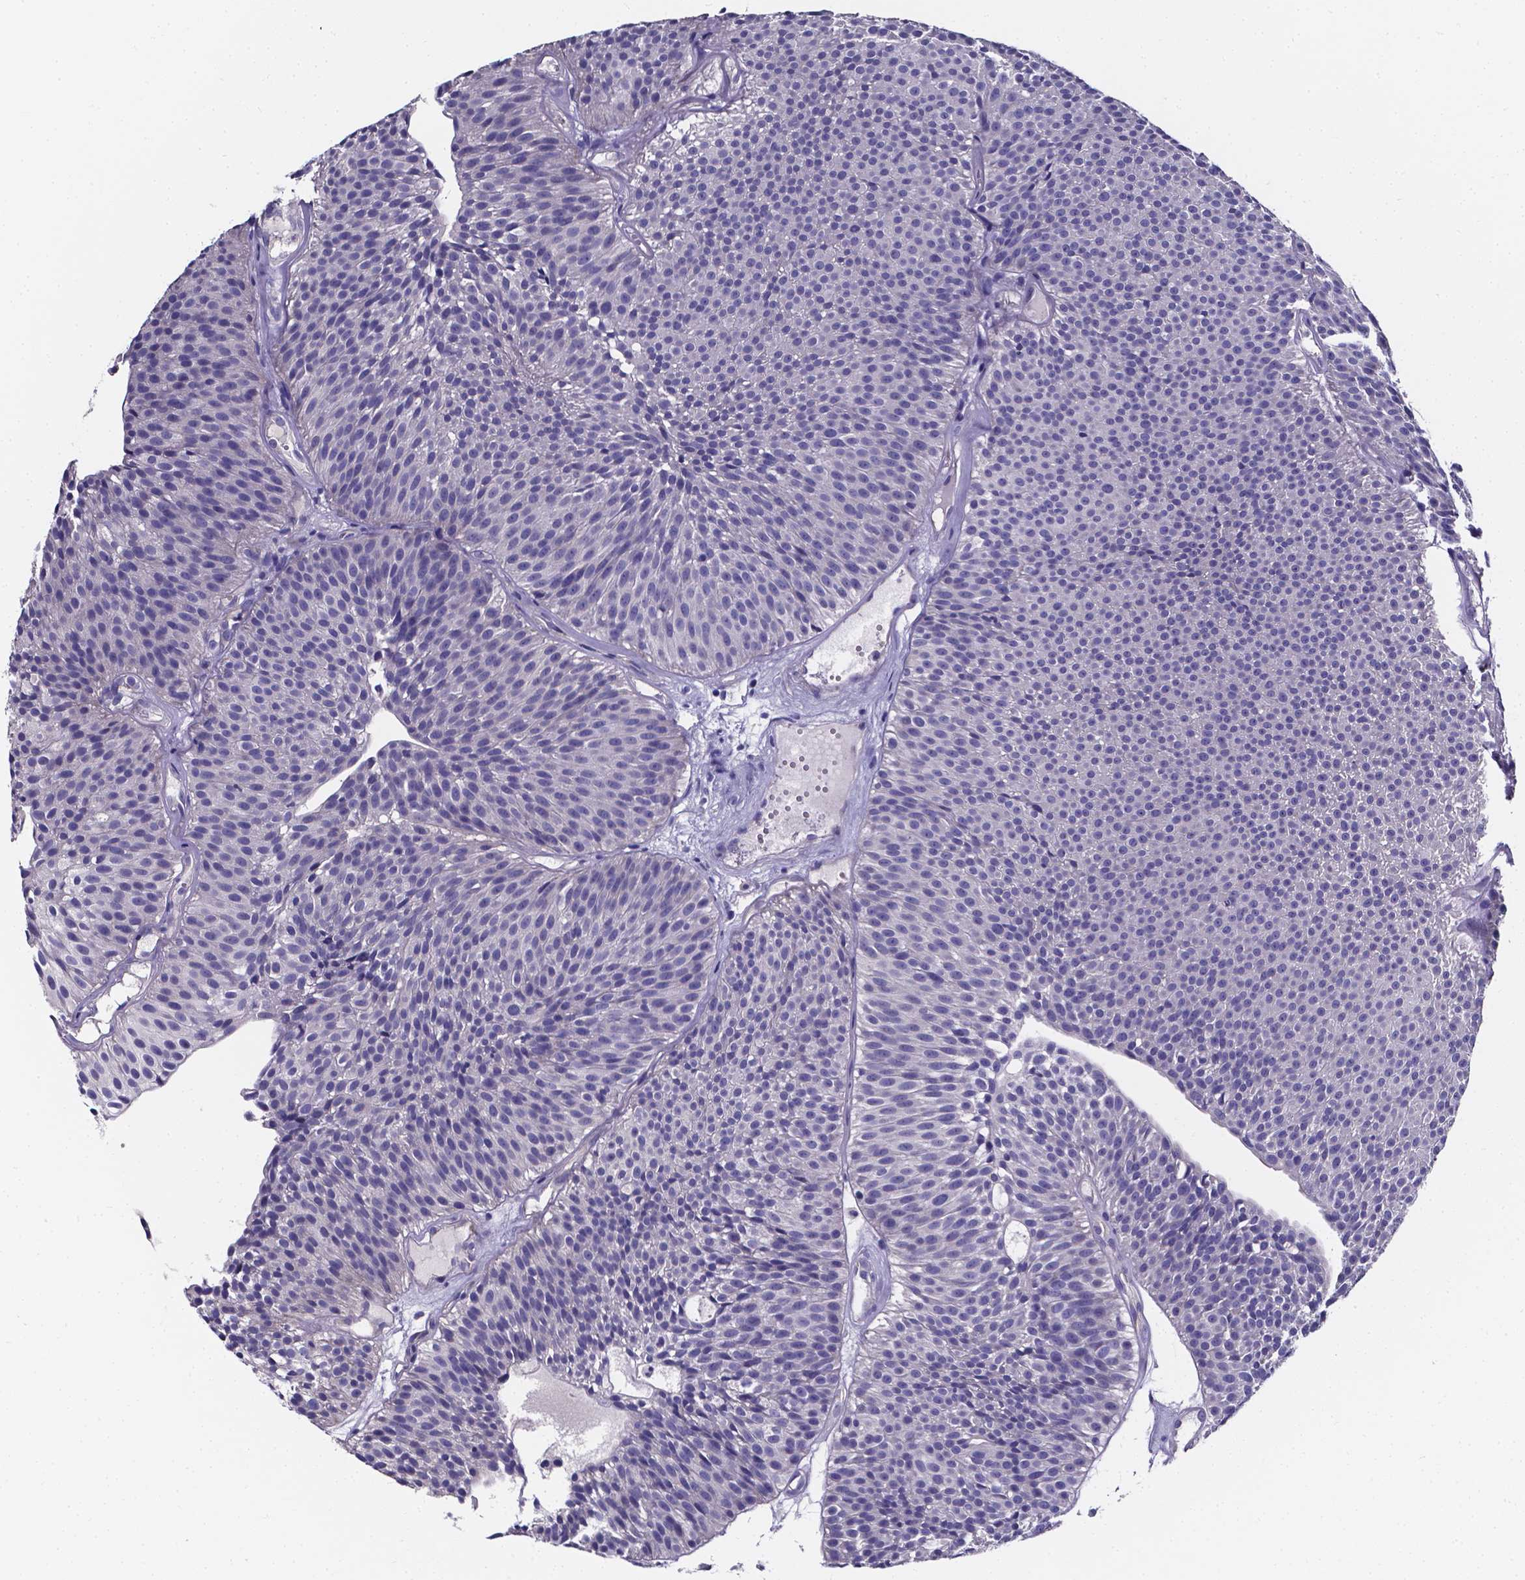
{"staining": {"intensity": "negative", "quantity": "none", "location": "none"}, "tissue": "urothelial cancer", "cell_type": "Tumor cells", "image_type": "cancer", "snomed": [{"axis": "morphology", "description": "Urothelial carcinoma, Low grade"}, {"axis": "topography", "description": "Urinary bladder"}], "caption": "Low-grade urothelial carcinoma was stained to show a protein in brown. There is no significant expression in tumor cells.", "gene": "CACNG8", "patient": {"sex": "male", "age": 63}}